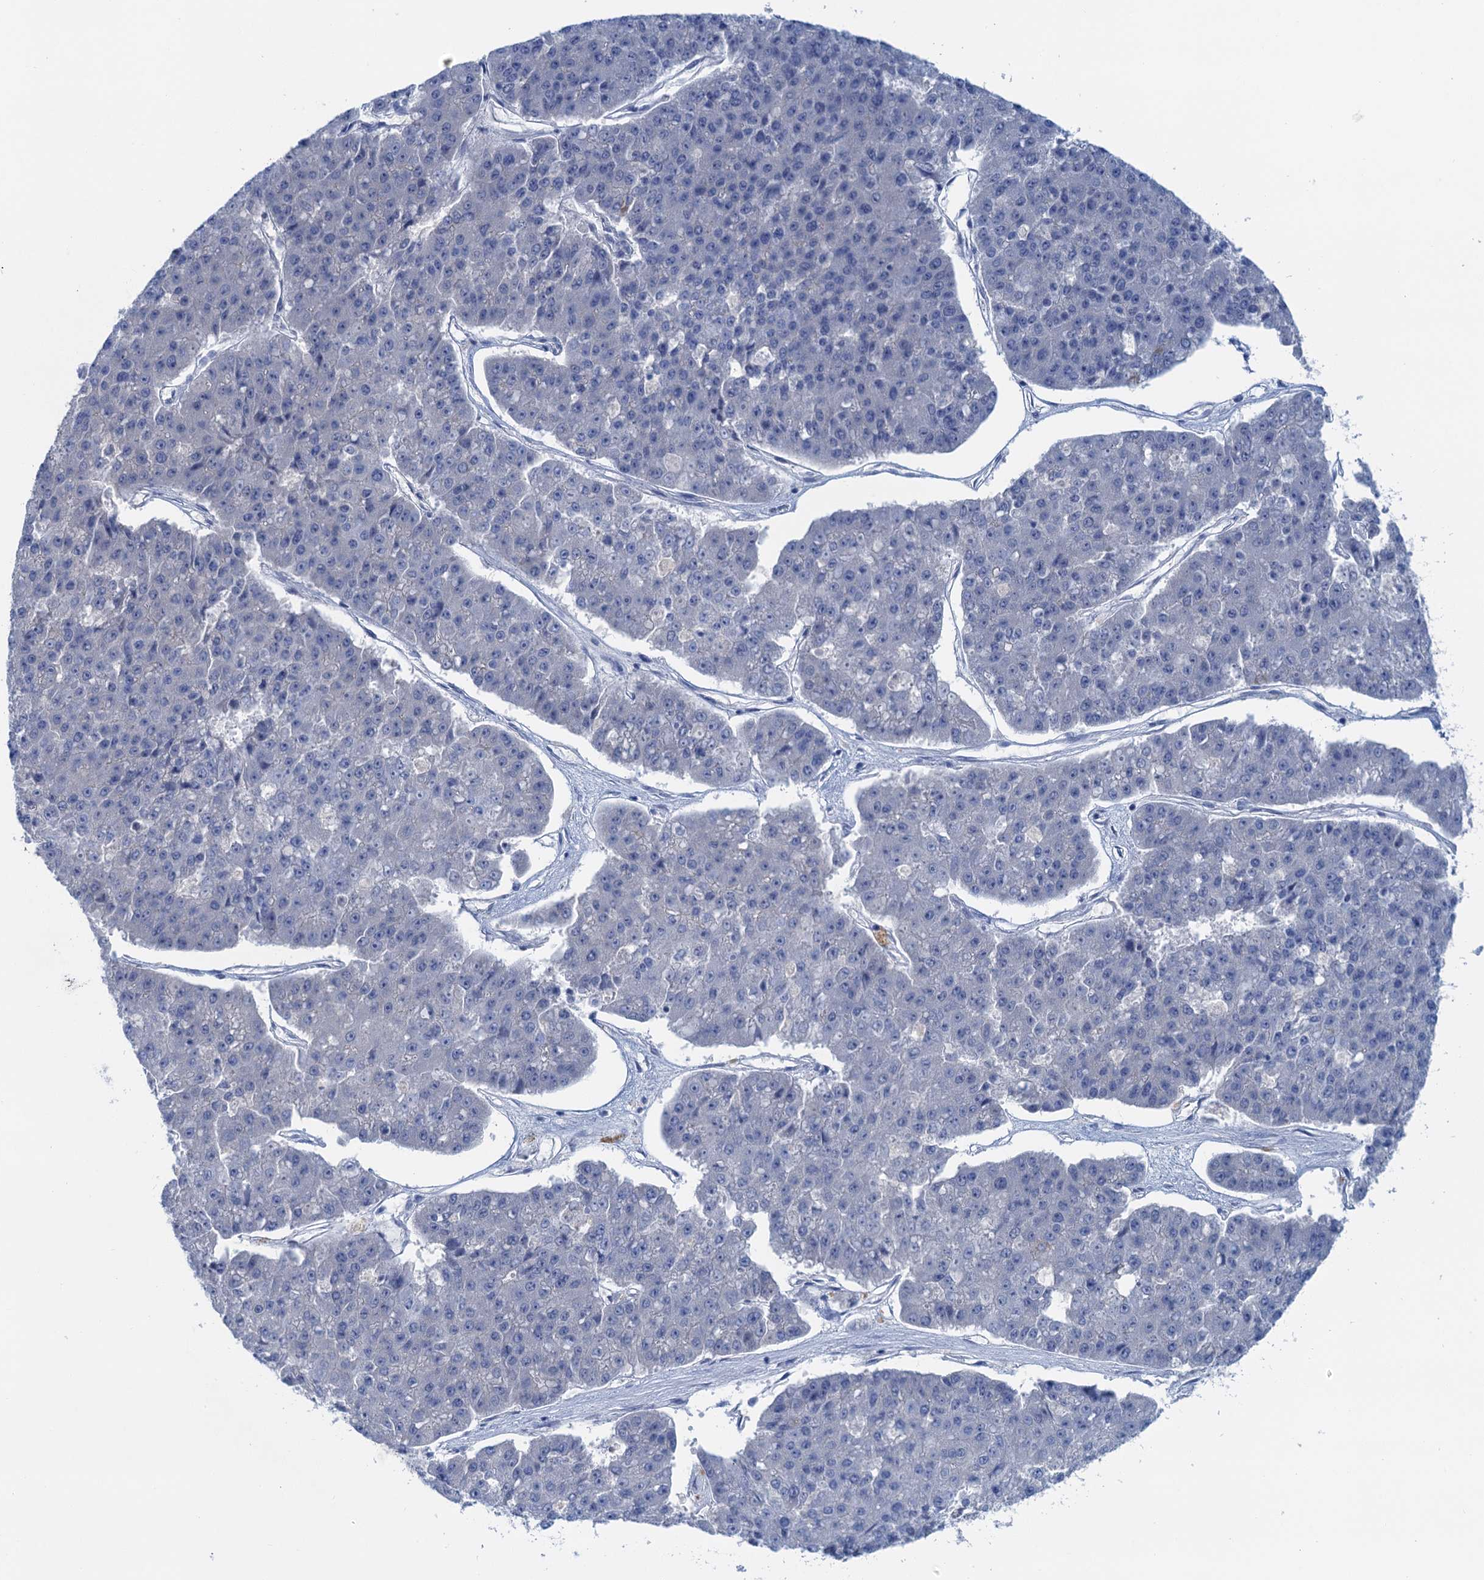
{"staining": {"intensity": "negative", "quantity": "none", "location": "none"}, "tissue": "pancreatic cancer", "cell_type": "Tumor cells", "image_type": "cancer", "snomed": [{"axis": "morphology", "description": "Adenocarcinoma, NOS"}, {"axis": "topography", "description": "Pancreas"}], "caption": "There is no significant staining in tumor cells of pancreatic cancer (adenocarcinoma). The staining is performed using DAB (3,3'-diaminobenzidine) brown chromogen with nuclei counter-stained in using hematoxylin.", "gene": "MYADML2", "patient": {"sex": "male", "age": 50}}